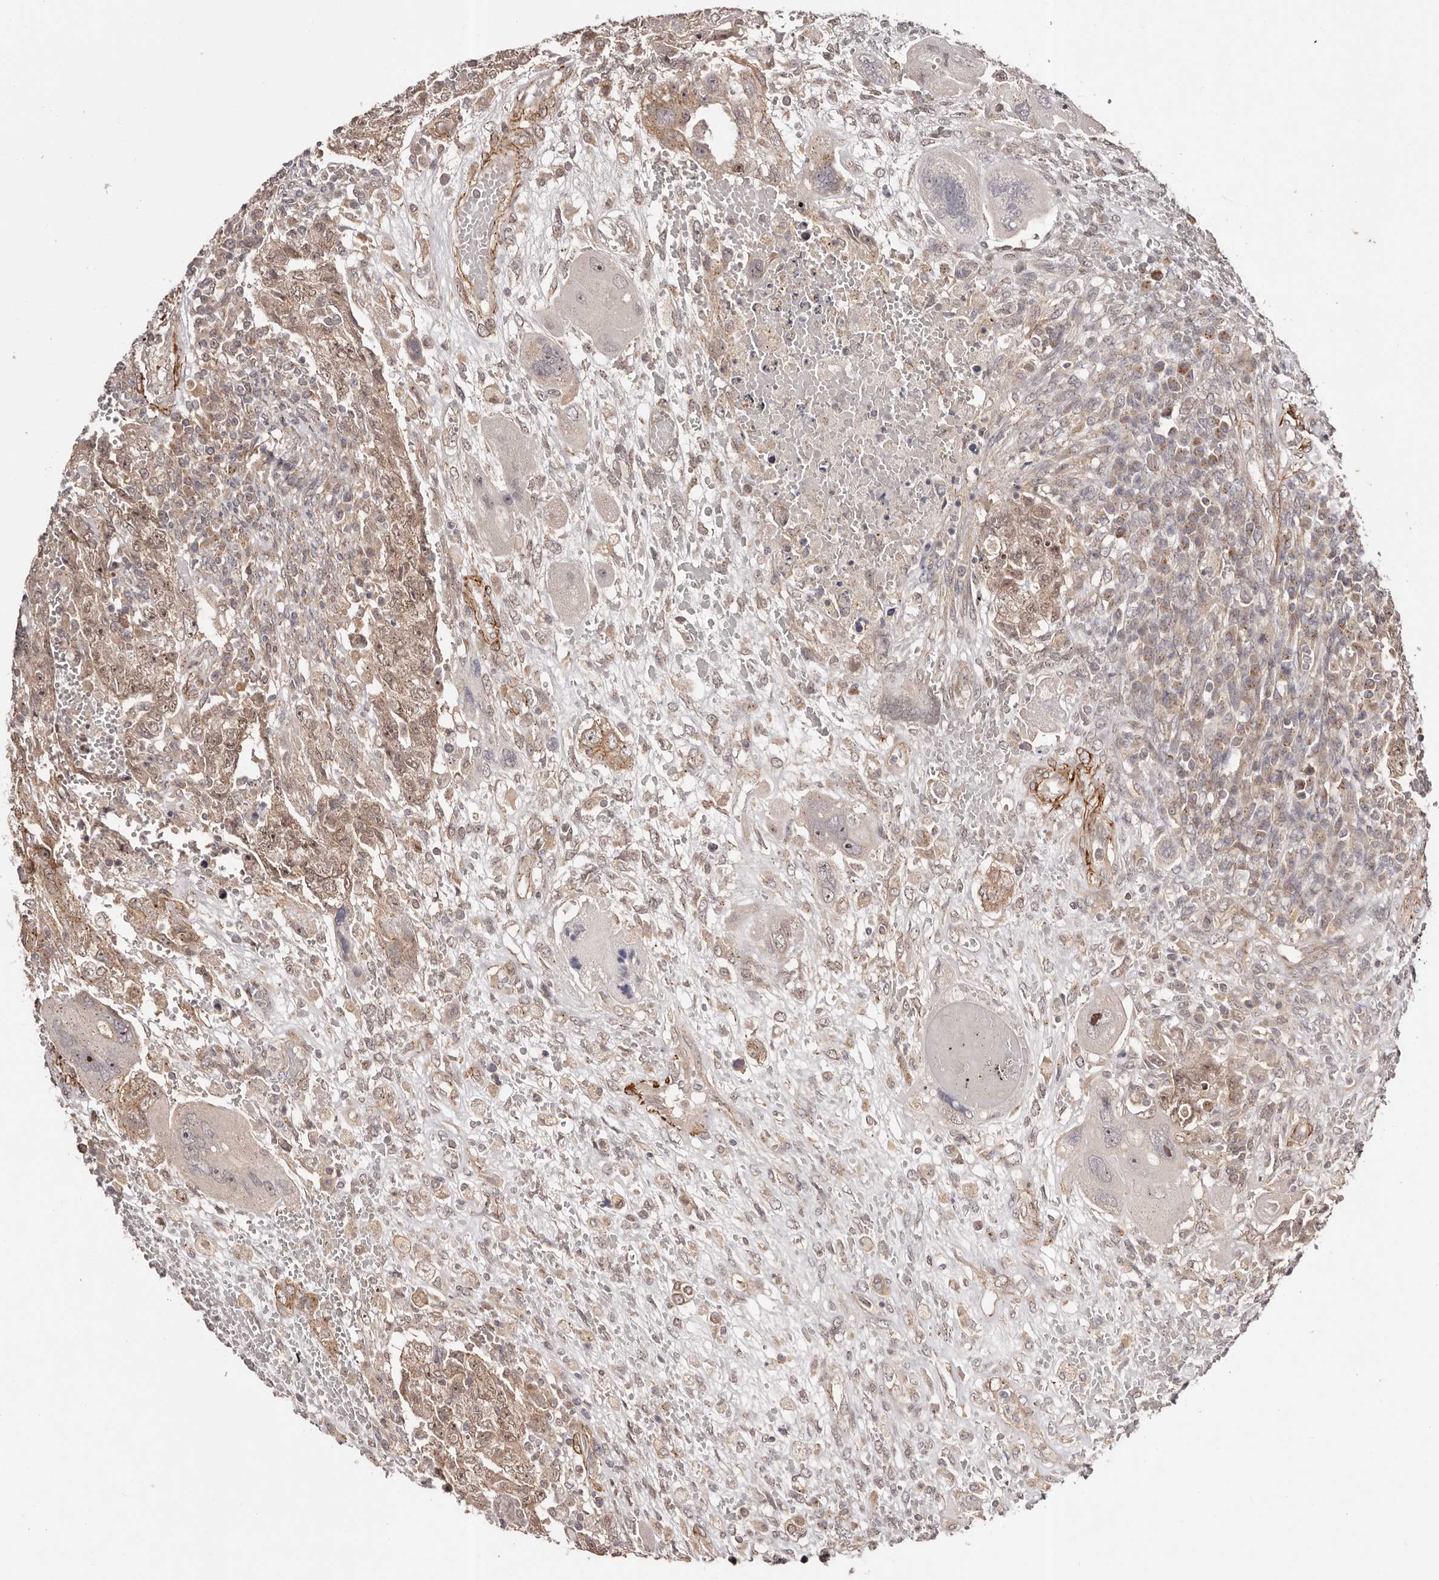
{"staining": {"intensity": "moderate", "quantity": ">75%", "location": "cytoplasmic/membranous,nuclear"}, "tissue": "testis cancer", "cell_type": "Tumor cells", "image_type": "cancer", "snomed": [{"axis": "morphology", "description": "Carcinoma, Embryonal, NOS"}, {"axis": "topography", "description": "Testis"}], "caption": "Protein staining demonstrates moderate cytoplasmic/membranous and nuclear staining in approximately >75% of tumor cells in embryonal carcinoma (testis).", "gene": "MICAL2", "patient": {"sex": "male", "age": 26}}